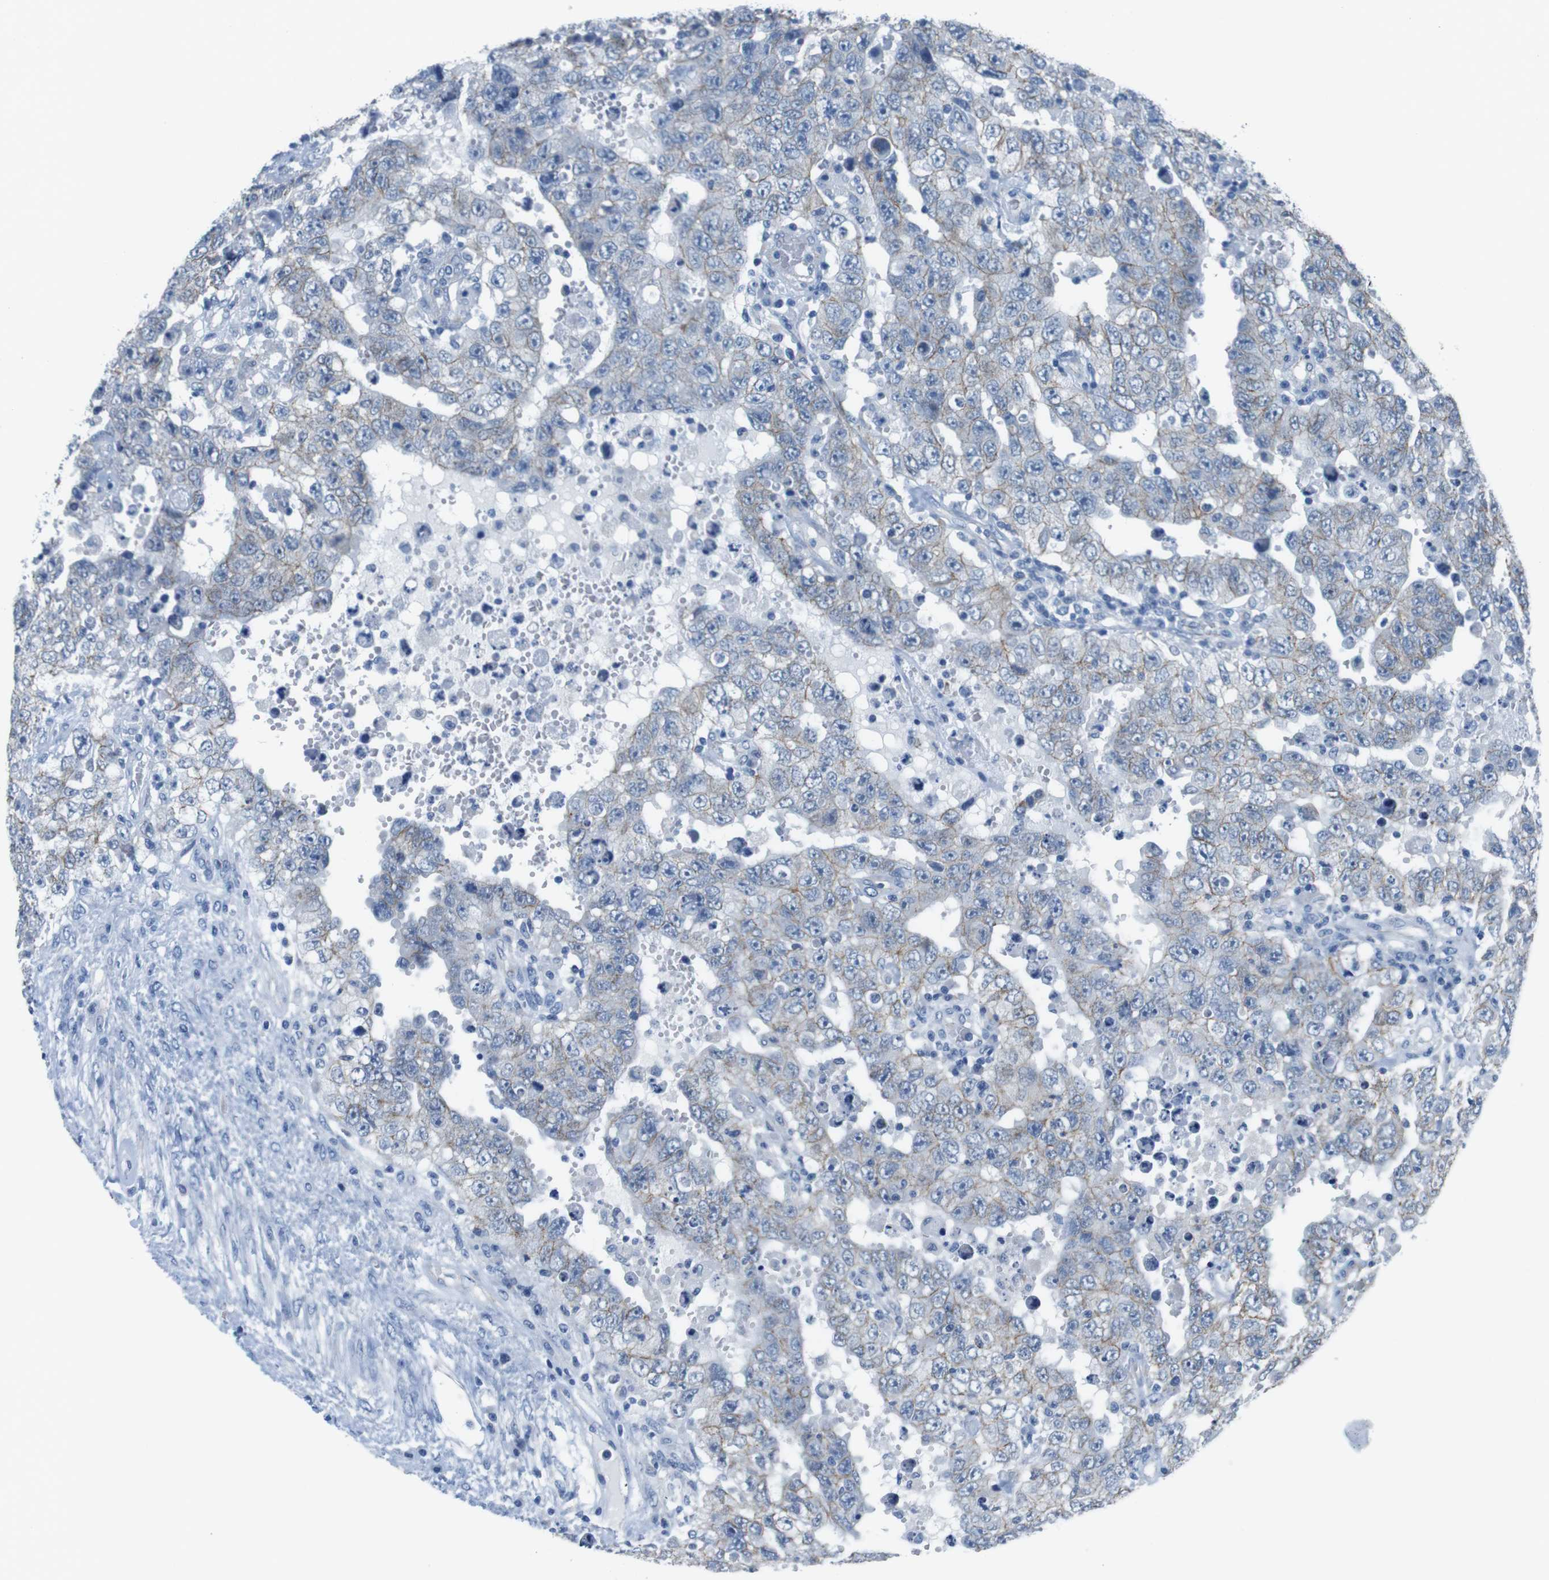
{"staining": {"intensity": "weak", "quantity": "25%-75%", "location": "cytoplasmic/membranous"}, "tissue": "testis cancer", "cell_type": "Tumor cells", "image_type": "cancer", "snomed": [{"axis": "morphology", "description": "Carcinoma, Embryonal, NOS"}, {"axis": "topography", "description": "Testis"}], "caption": "IHC micrograph of testis cancer (embryonal carcinoma) stained for a protein (brown), which exhibits low levels of weak cytoplasmic/membranous staining in approximately 25%-75% of tumor cells.", "gene": "SLC6A6", "patient": {"sex": "male", "age": 26}}